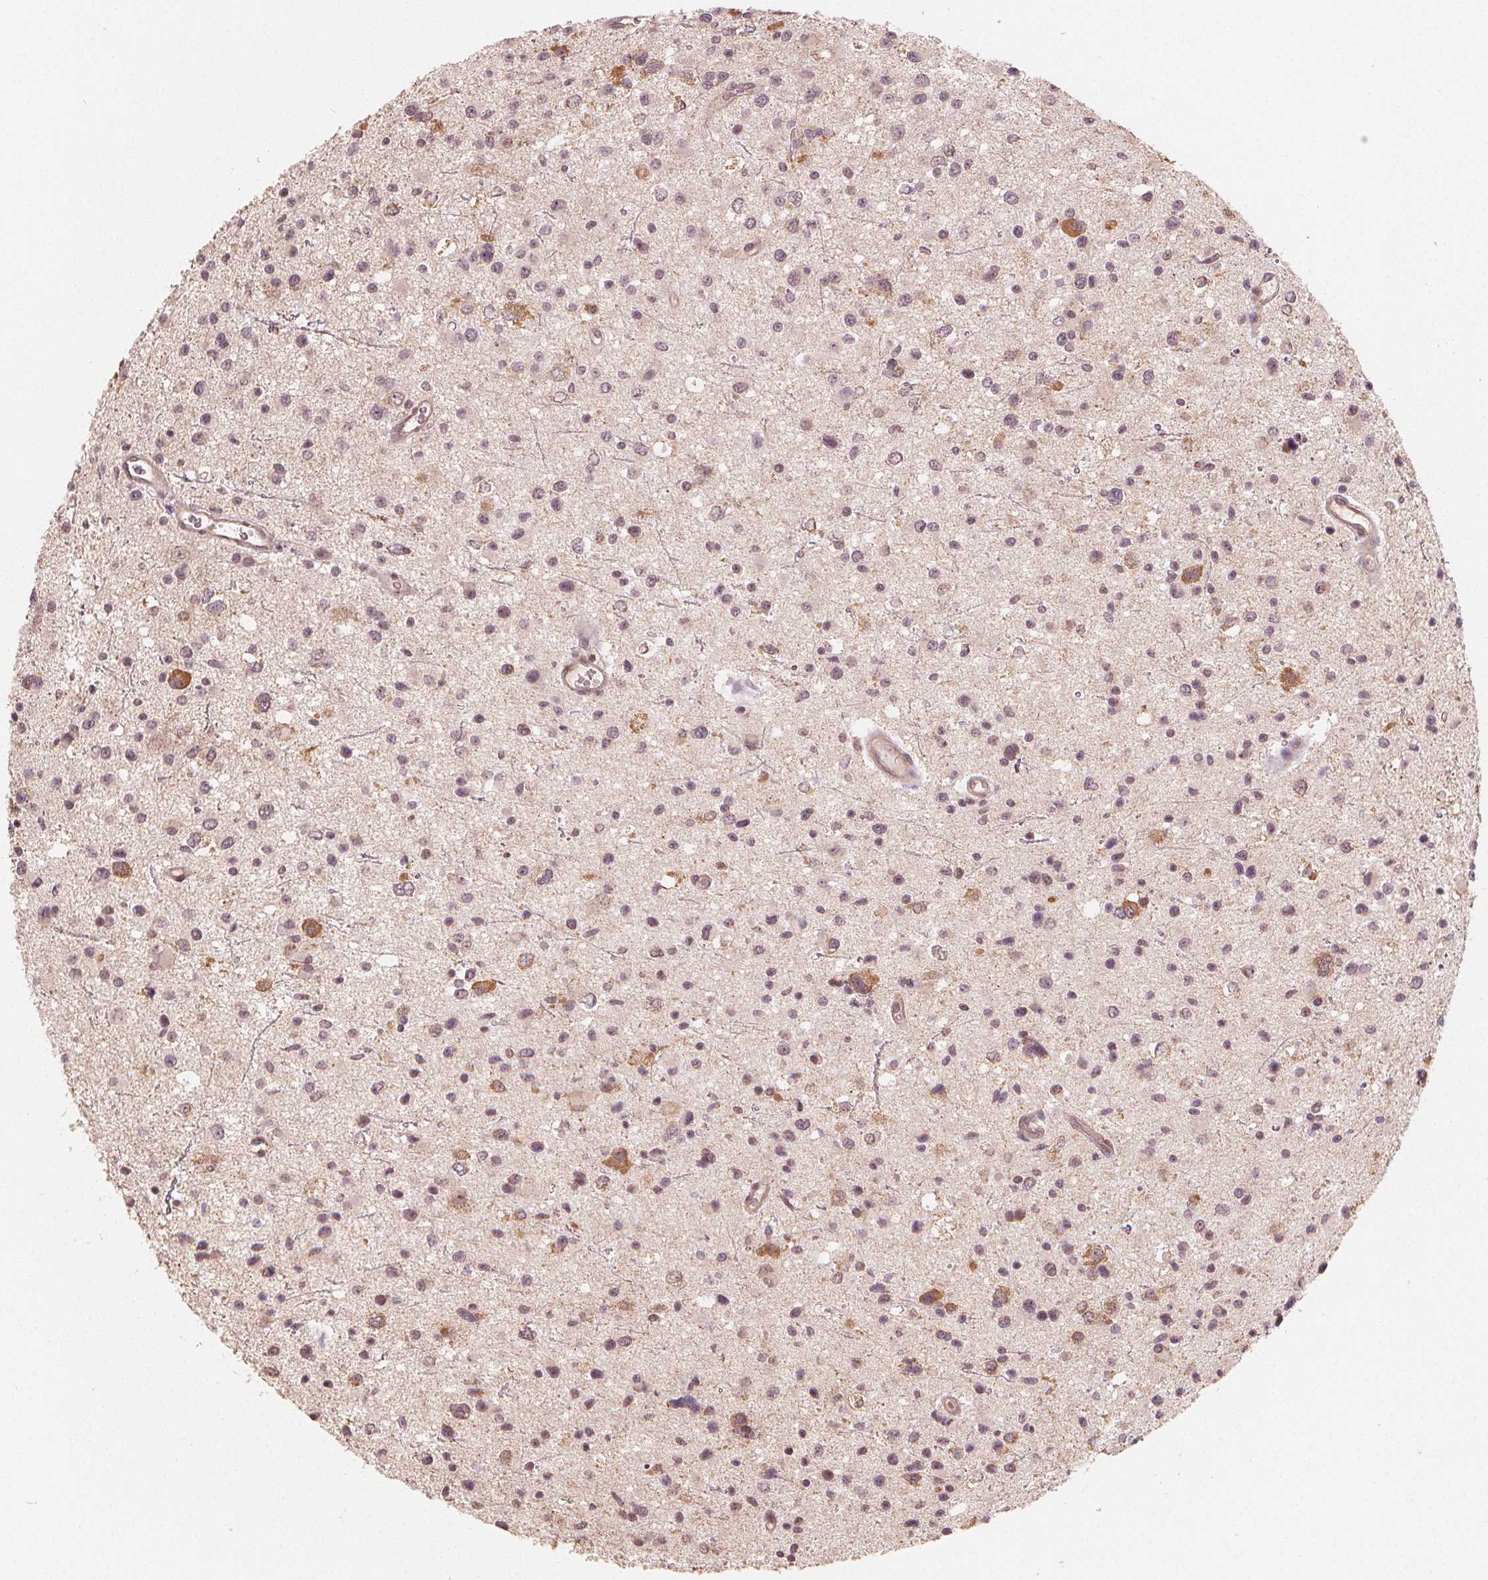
{"staining": {"intensity": "weak", "quantity": "<25%", "location": "nuclear"}, "tissue": "glioma", "cell_type": "Tumor cells", "image_type": "cancer", "snomed": [{"axis": "morphology", "description": "Glioma, malignant, Low grade"}, {"axis": "topography", "description": "Brain"}], "caption": "IHC photomicrograph of malignant low-grade glioma stained for a protein (brown), which reveals no positivity in tumor cells.", "gene": "CLBA1", "patient": {"sex": "male", "age": 43}}